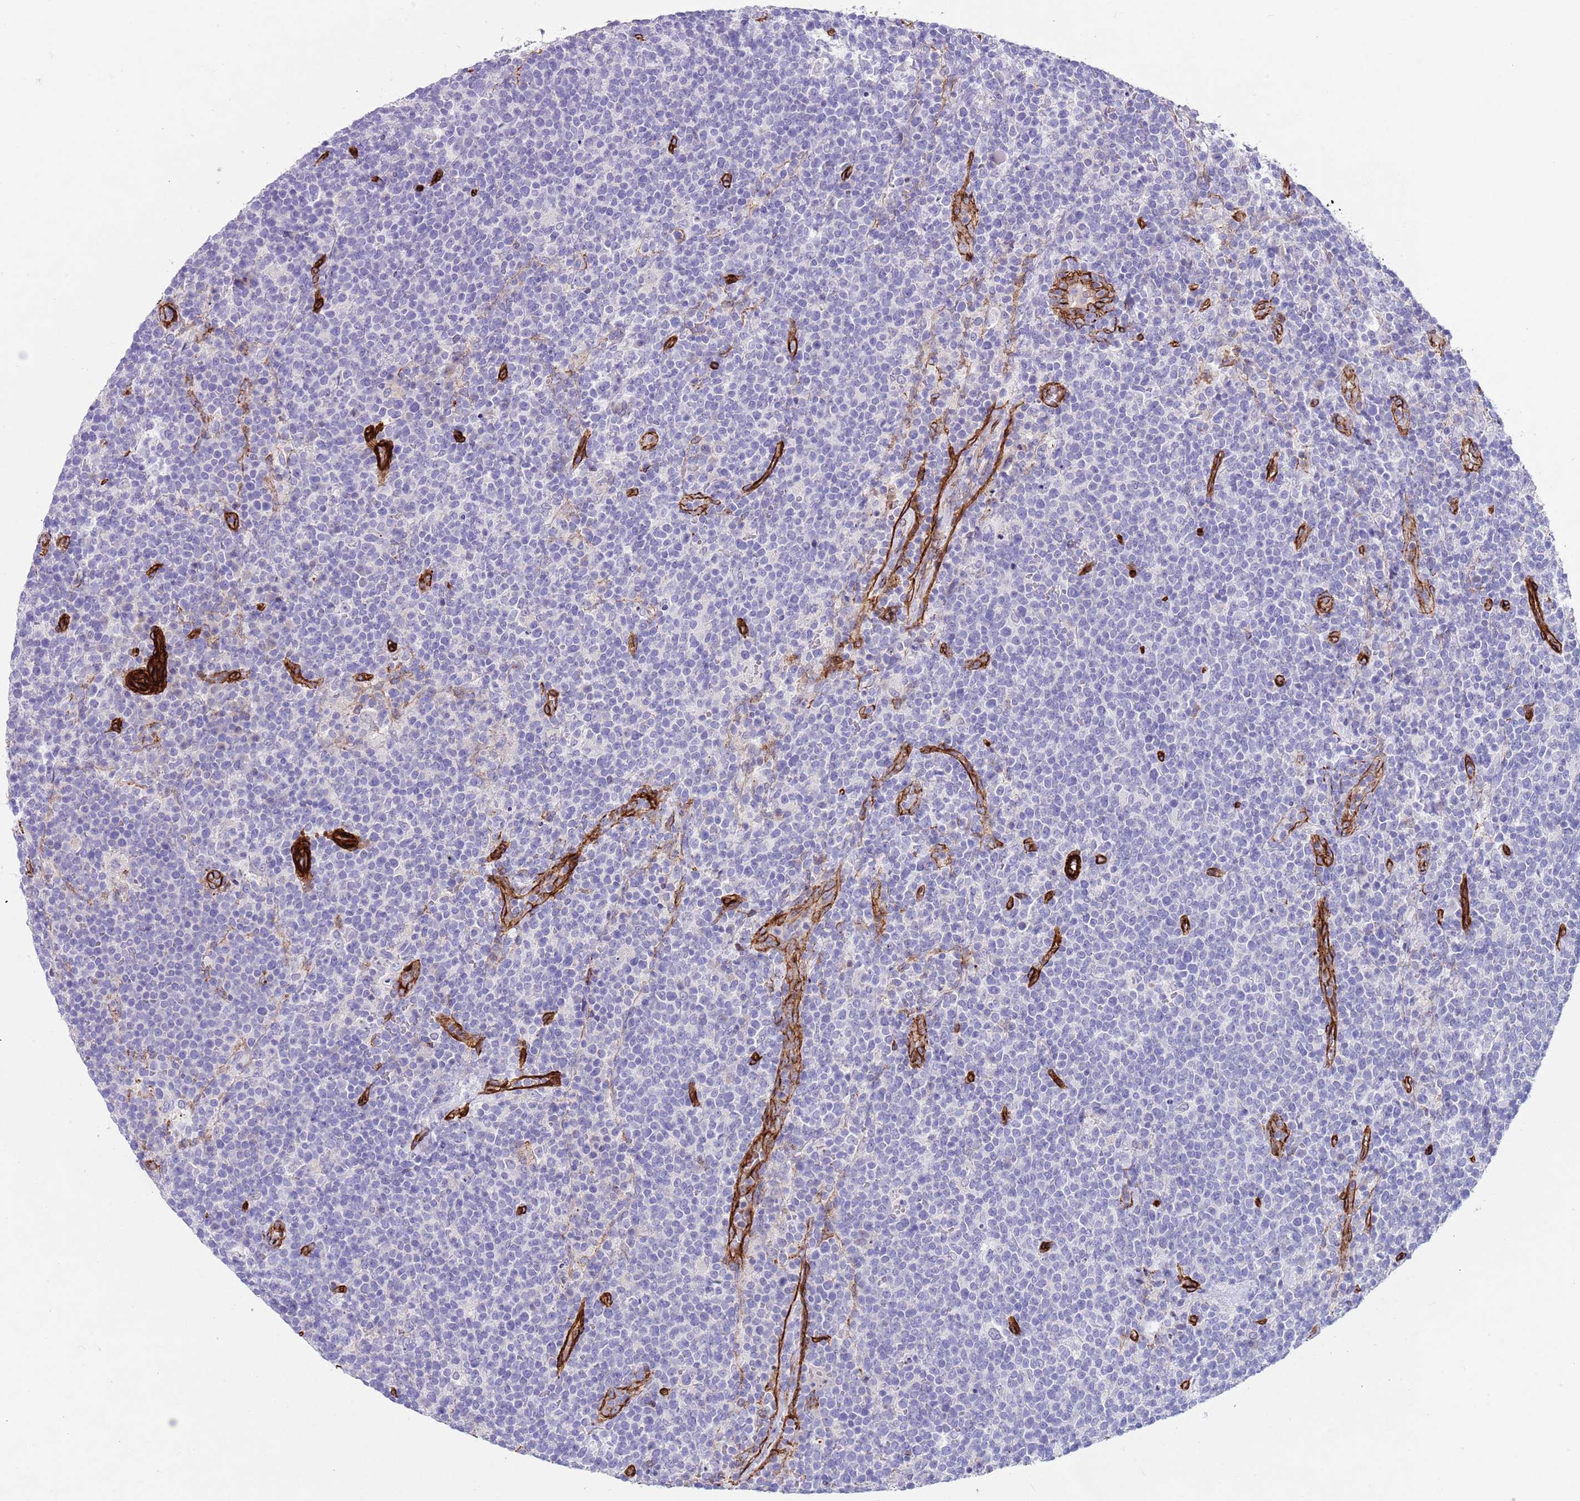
{"staining": {"intensity": "negative", "quantity": "none", "location": "none"}, "tissue": "lymphoma", "cell_type": "Tumor cells", "image_type": "cancer", "snomed": [{"axis": "morphology", "description": "Malignant lymphoma, non-Hodgkin's type, High grade"}, {"axis": "topography", "description": "Lymph node"}], "caption": "Immunohistochemistry (IHC) histopathology image of human lymphoma stained for a protein (brown), which exhibits no expression in tumor cells. (Brightfield microscopy of DAB (3,3'-diaminobenzidine) IHC at high magnification).", "gene": "CAV2", "patient": {"sex": "male", "age": 61}}